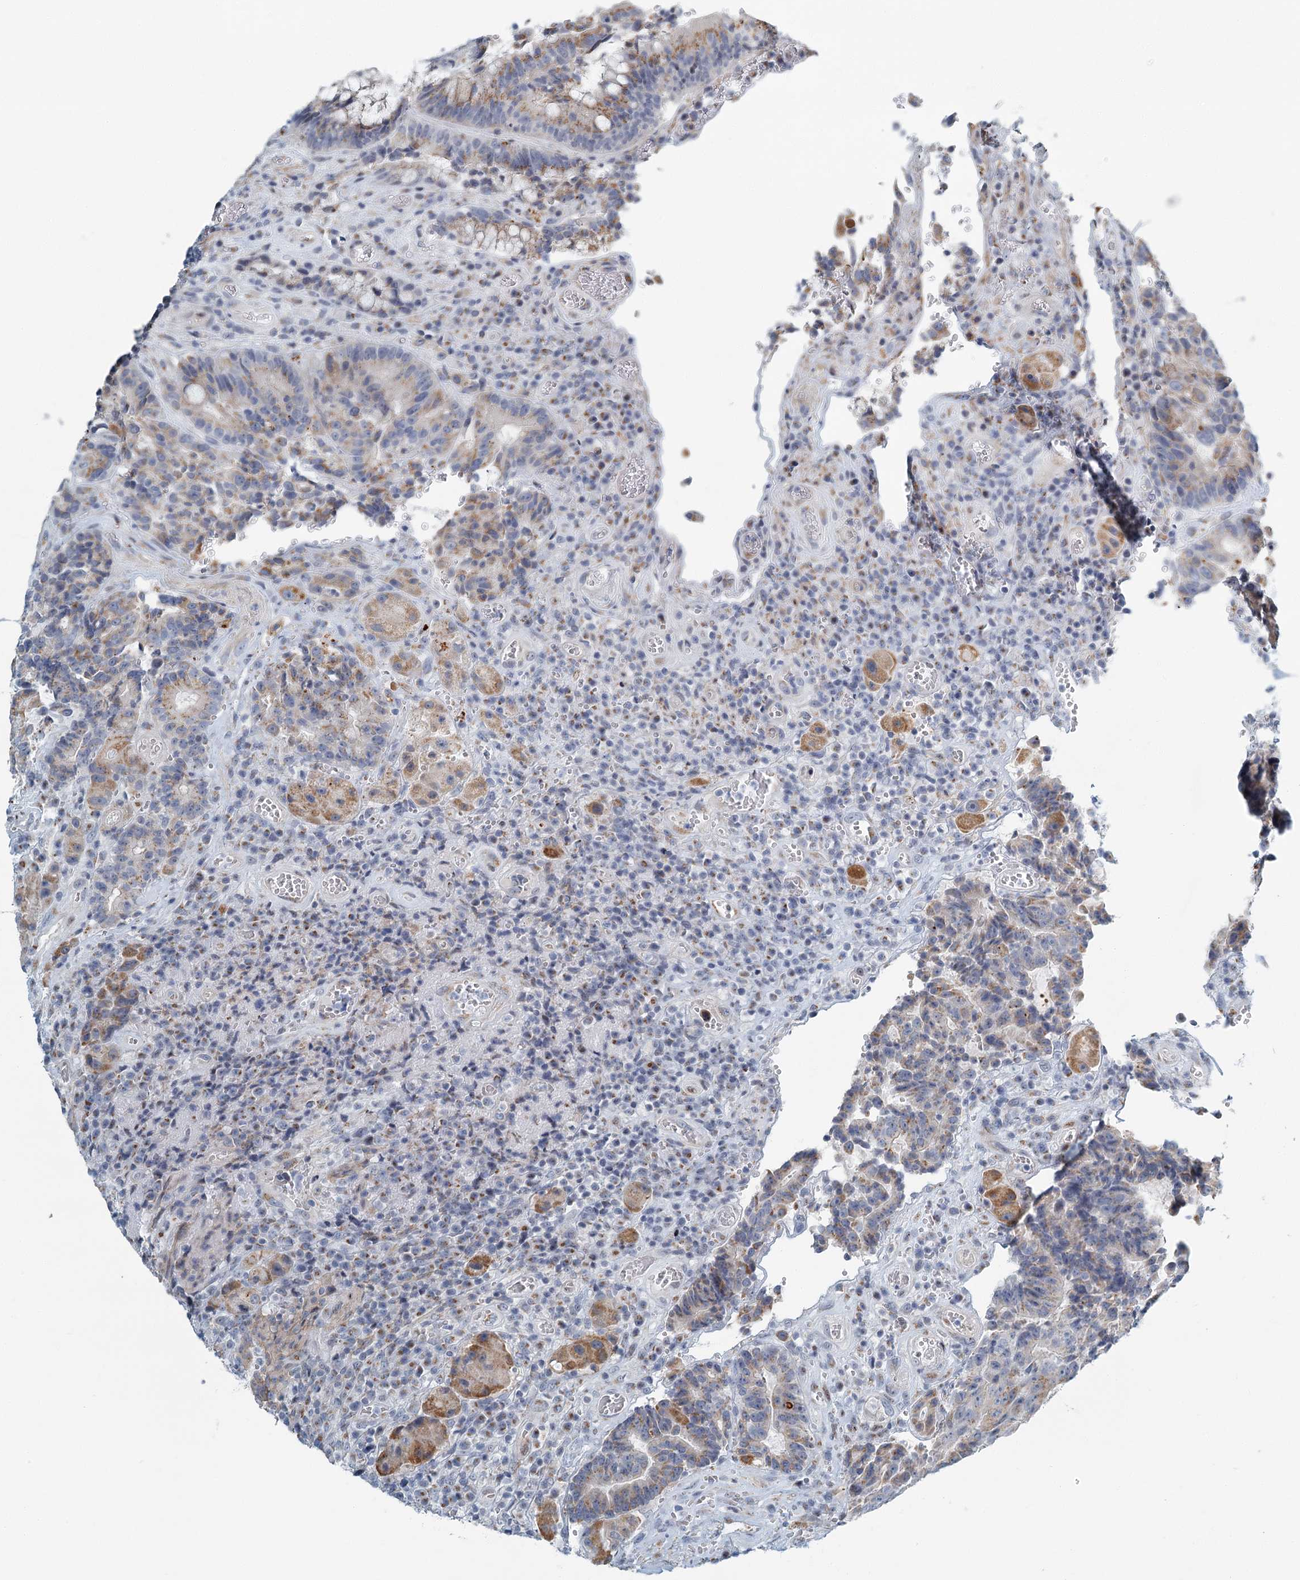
{"staining": {"intensity": "moderate", "quantity": "25%-75%", "location": "cytoplasmic/membranous"}, "tissue": "colorectal cancer", "cell_type": "Tumor cells", "image_type": "cancer", "snomed": [{"axis": "morphology", "description": "Adenocarcinoma, NOS"}, {"axis": "topography", "description": "Rectum"}], "caption": "Moderate cytoplasmic/membranous positivity for a protein is identified in about 25%-75% of tumor cells of colorectal adenocarcinoma using IHC.", "gene": "ZNF527", "patient": {"sex": "male", "age": 69}}